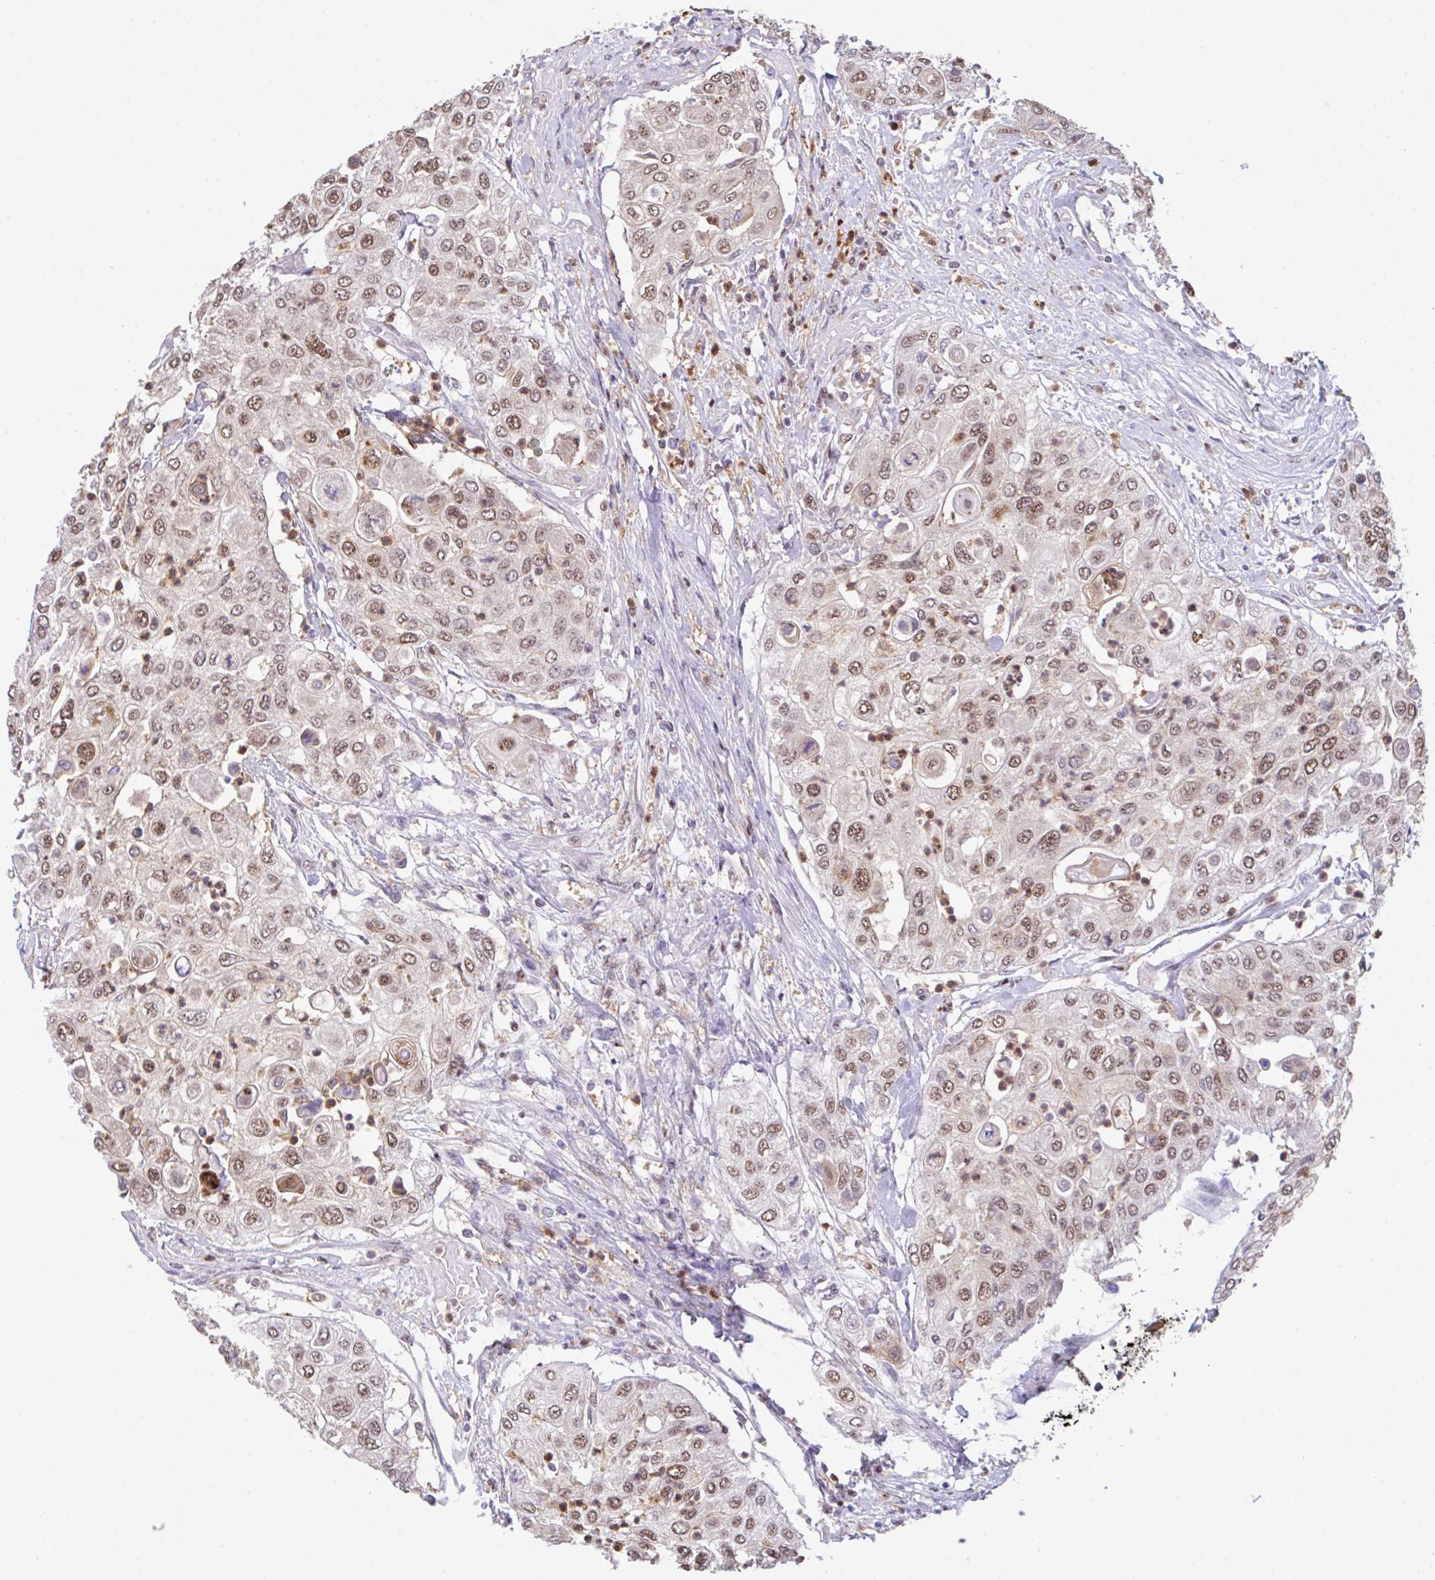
{"staining": {"intensity": "moderate", "quantity": ">75%", "location": "nuclear"}, "tissue": "urothelial cancer", "cell_type": "Tumor cells", "image_type": "cancer", "snomed": [{"axis": "morphology", "description": "Urothelial carcinoma, High grade"}, {"axis": "topography", "description": "Urinary bladder"}], "caption": "A brown stain labels moderate nuclear expression of a protein in urothelial cancer tumor cells. Nuclei are stained in blue.", "gene": "OR6K3", "patient": {"sex": "female", "age": 79}}